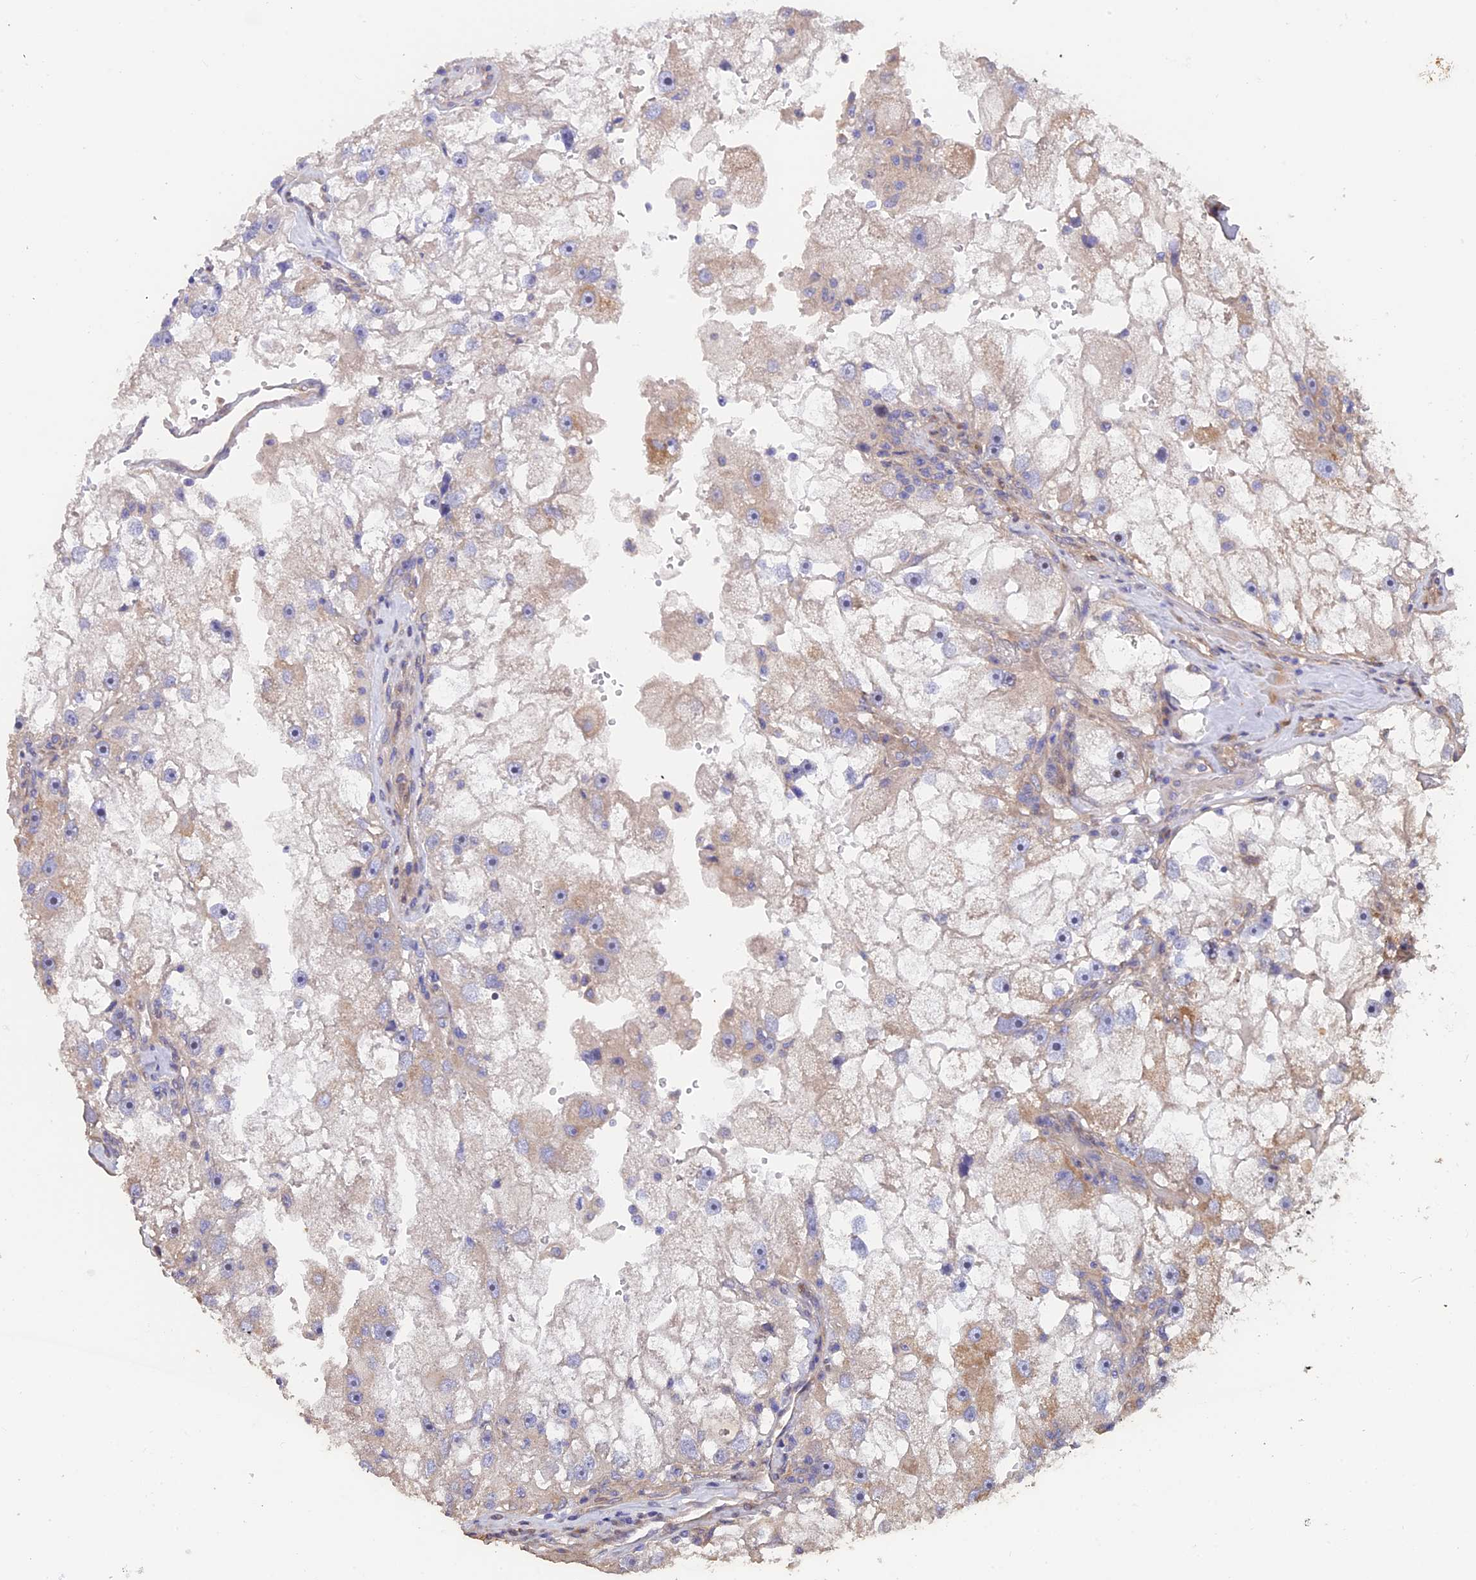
{"staining": {"intensity": "moderate", "quantity": "<25%", "location": "cytoplasmic/membranous"}, "tissue": "renal cancer", "cell_type": "Tumor cells", "image_type": "cancer", "snomed": [{"axis": "morphology", "description": "Adenocarcinoma, NOS"}, {"axis": "topography", "description": "Kidney"}], "caption": "Renal cancer (adenocarcinoma) stained for a protein (brown) exhibits moderate cytoplasmic/membranous positive expression in about <25% of tumor cells.", "gene": "HYCC1", "patient": {"sex": "male", "age": 63}}